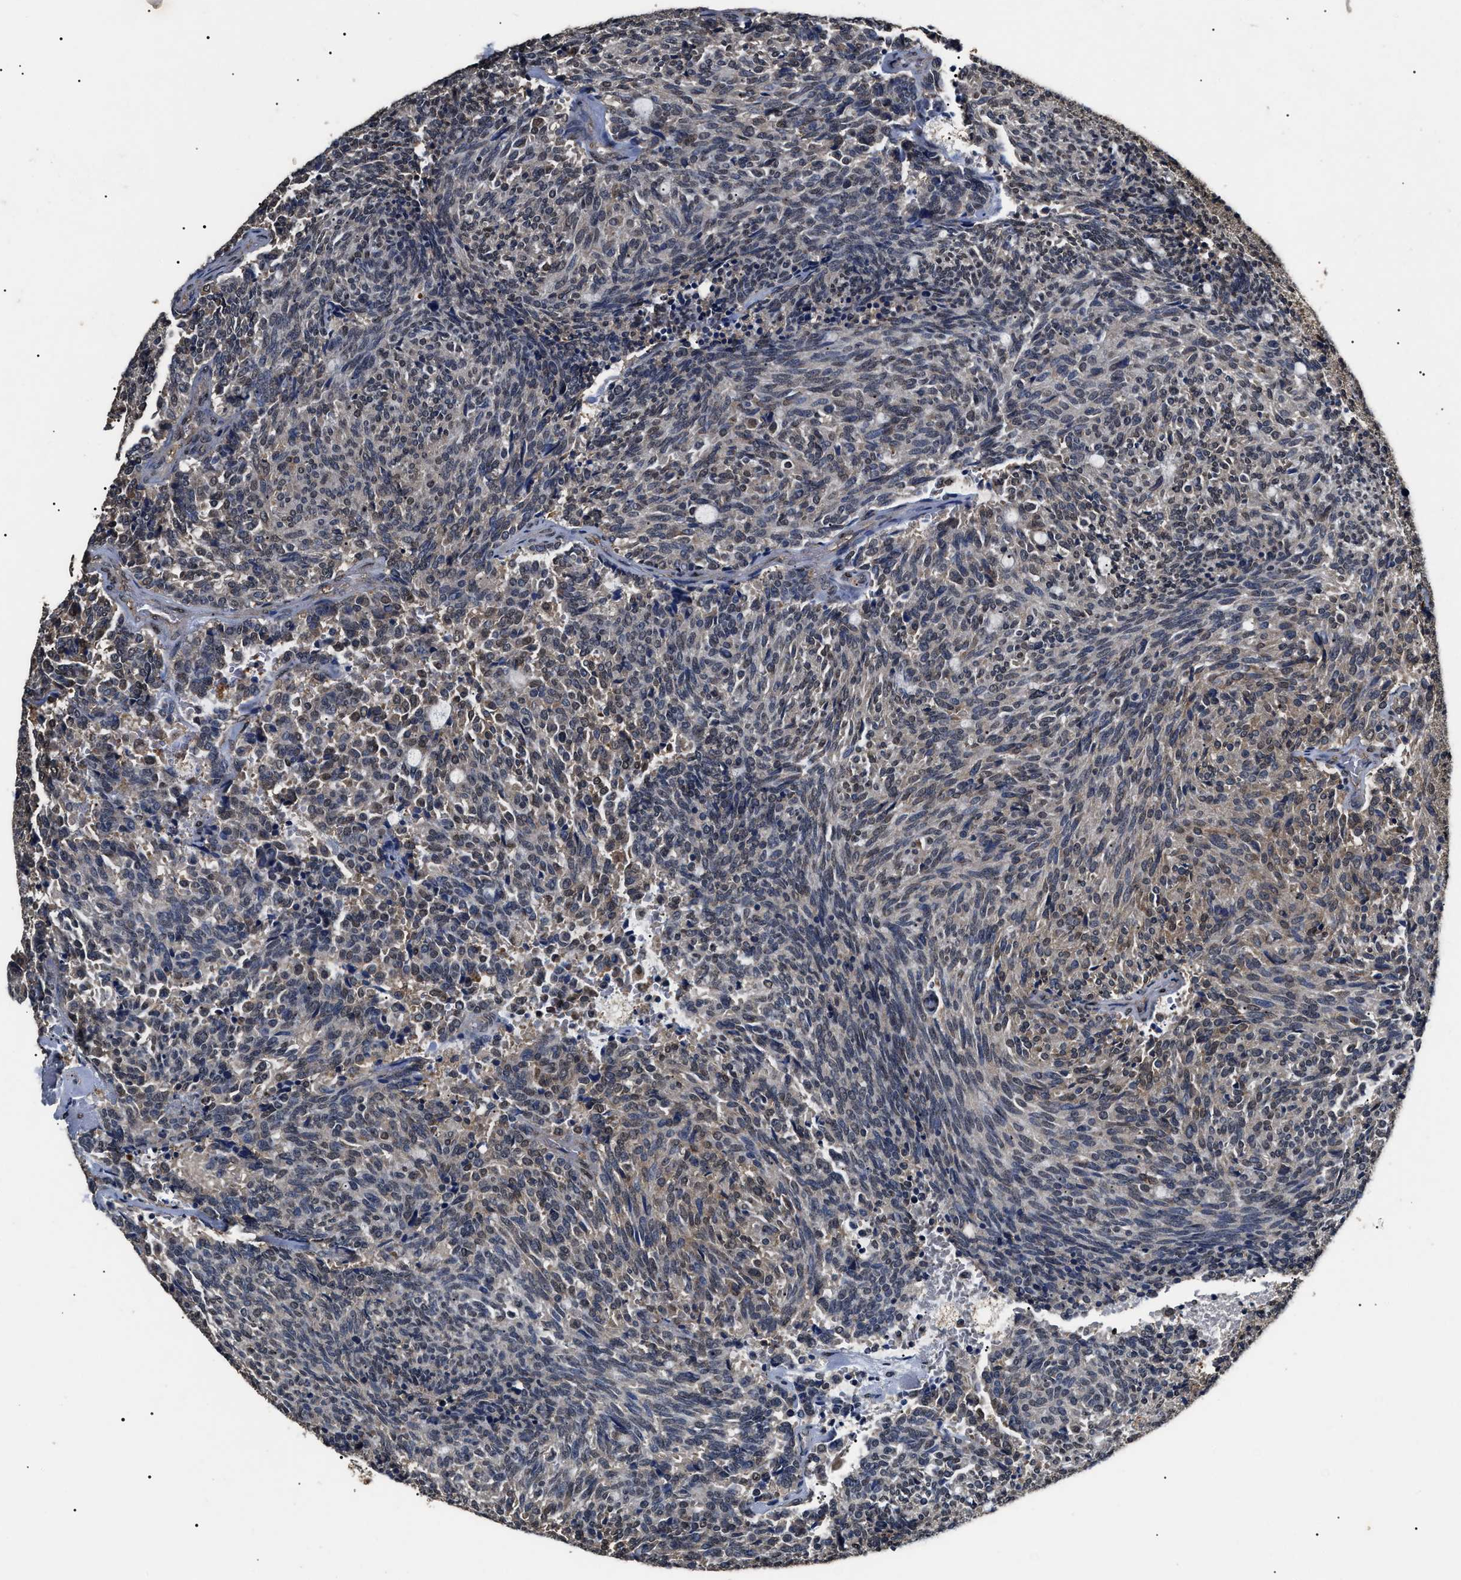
{"staining": {"intensity": "weak", "quantity": "<25%", "location": "cytoplasmic/membranous,nuclear"}, "tissue": "carcinoid", "cell_type": "Tumor cells", "image_type": "cancer", "snomed": [{"axis": "morphology", "description": "Carcinoid, malignant, NOS"}, {"axis": "topography", "description": "Pancreas"}], "caption": "Carcinoid stained for a protein using IHC reveals no expression tumor cells.", "gene": "ANP32E", "patient": {"sex": "female", "age": 54}}